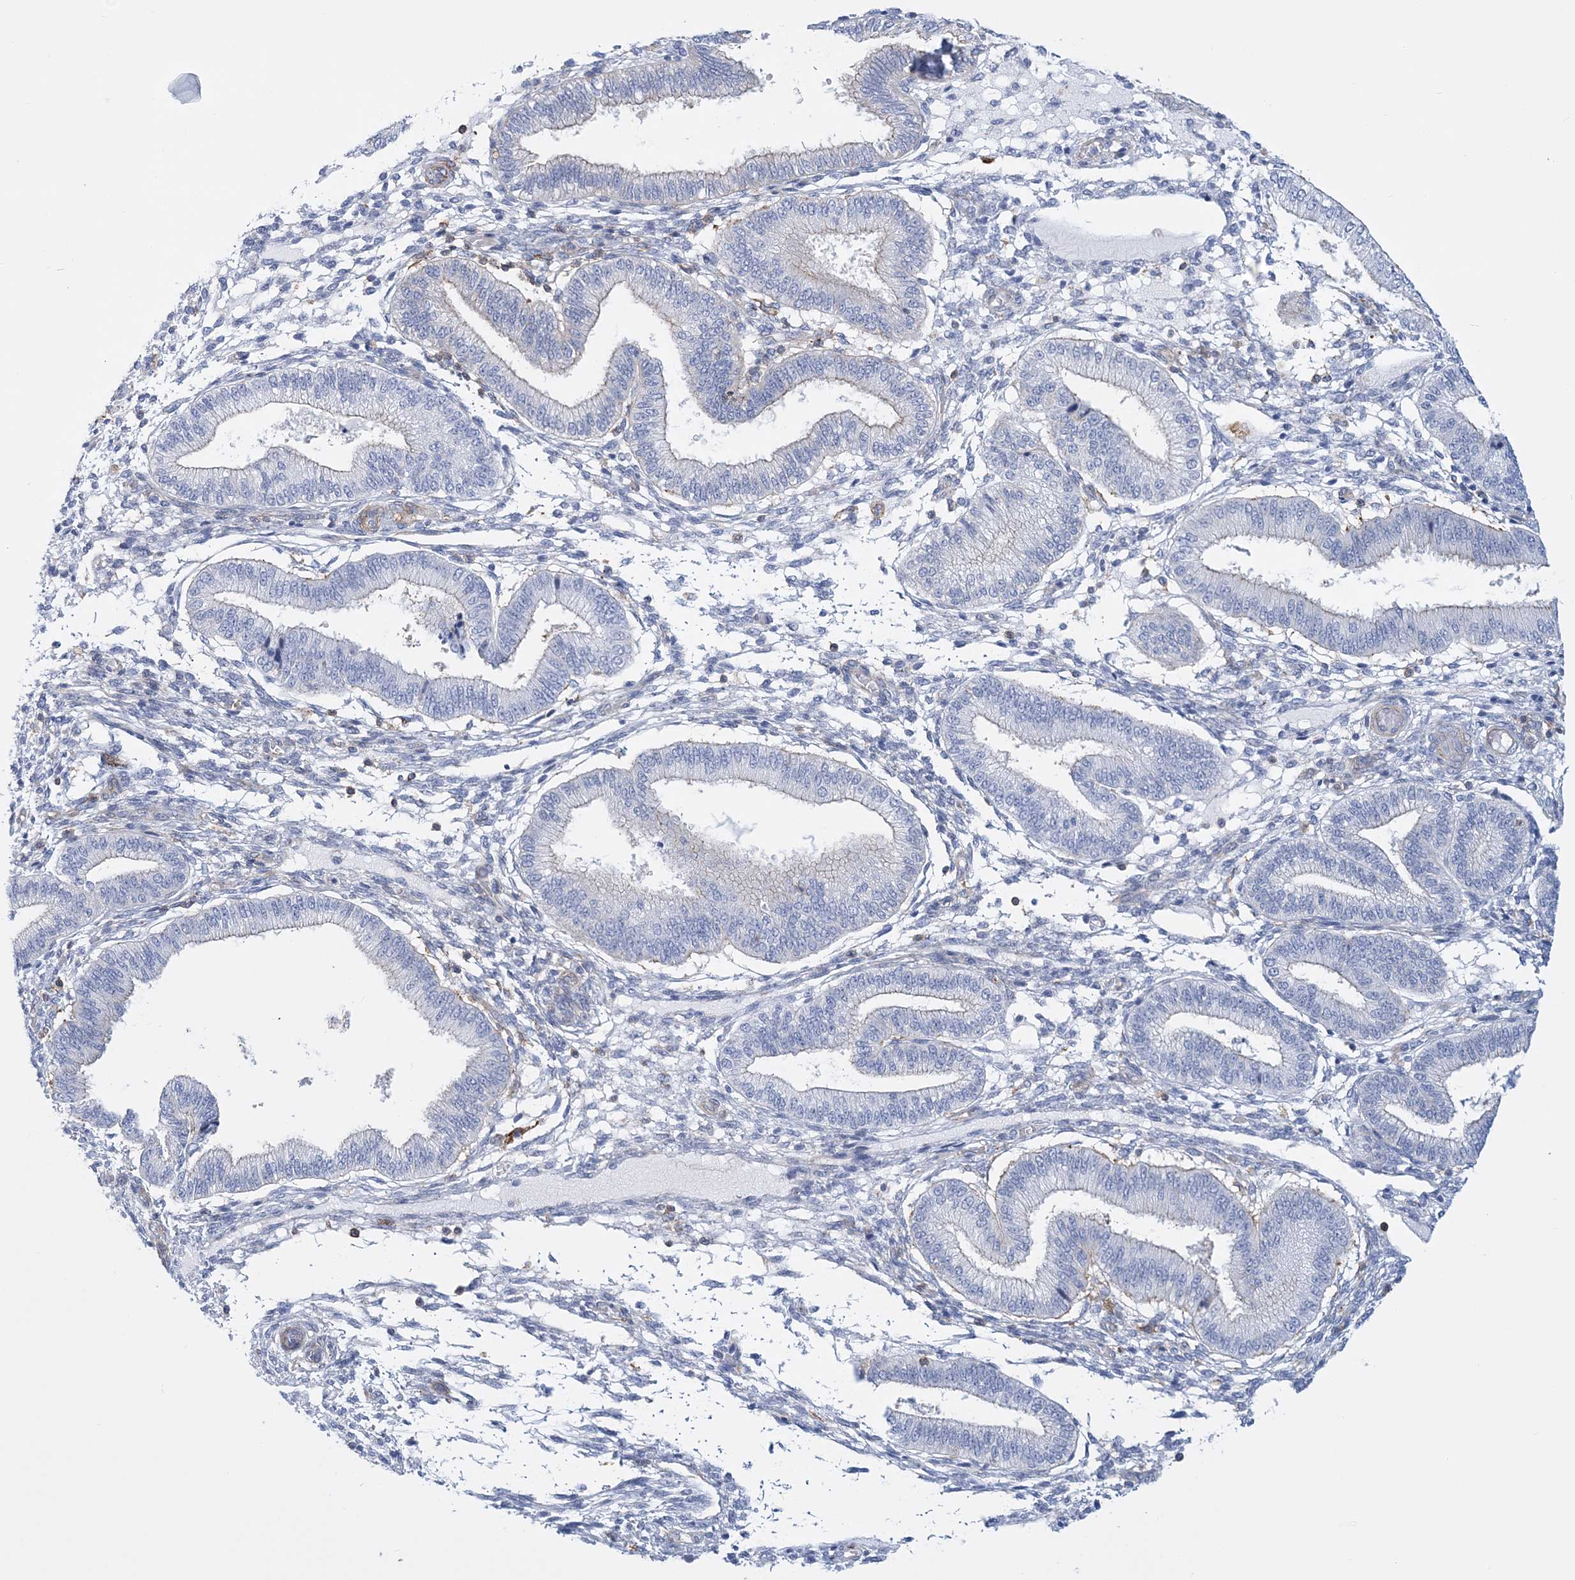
{"staining": {"intensity": "negative", "quantity": "none", "location": "none"}, "tissue": "endometrium", "cell_type": "Cells in endometrial stroma", "image_type": "normal", "snomed": [{"axis": "morphology", "description": "Normal tissue, NOS"}, {"axis": "topography", "description": "Endometrium"}], "caption": "This is an immunohistochemistry (IHC) micrograph of unremarkable human endometrium. There is no positivity in cells in endometrial stroma.", "gene": "C11orf21", "patient": {"sex": "female", "age": 39}}